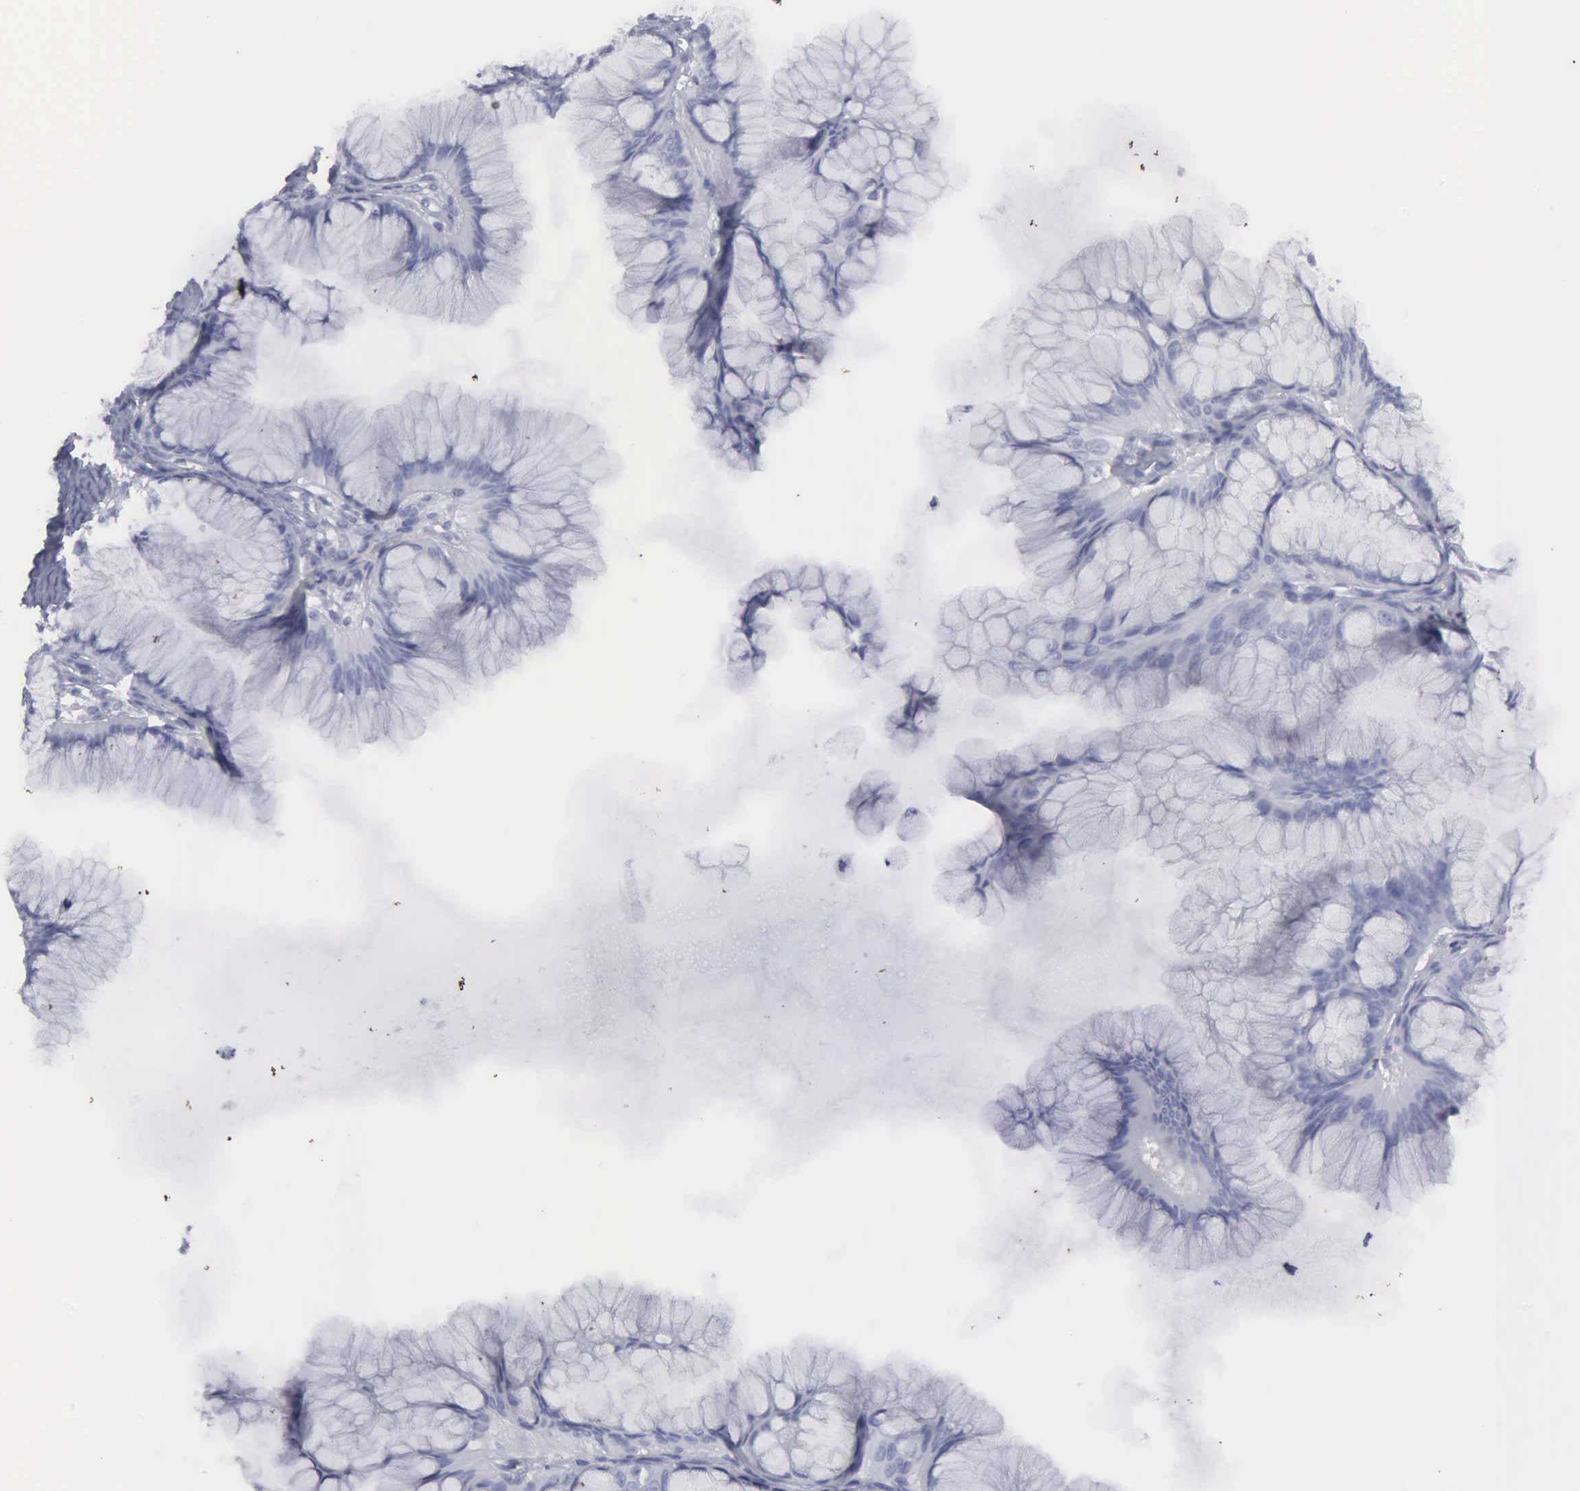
{"staining": {"intensity": "negative", "quantity": "none", "location": "none"}, "tissue": "ovarian cancer", "cell_type": "Tumor cells", "image_type": "cancer", "snomed": [{"axis": "morphology", "description": "Cystadenocarcinoma, mucinous, NOS"}, {"axis": "topography", "description": "Ovary"}], "caption": "Tumor cells show no significant protein expression in ovarian cancer.", "gene": "KIAA0586", "patient": {"sex": "female", "age": 41}}